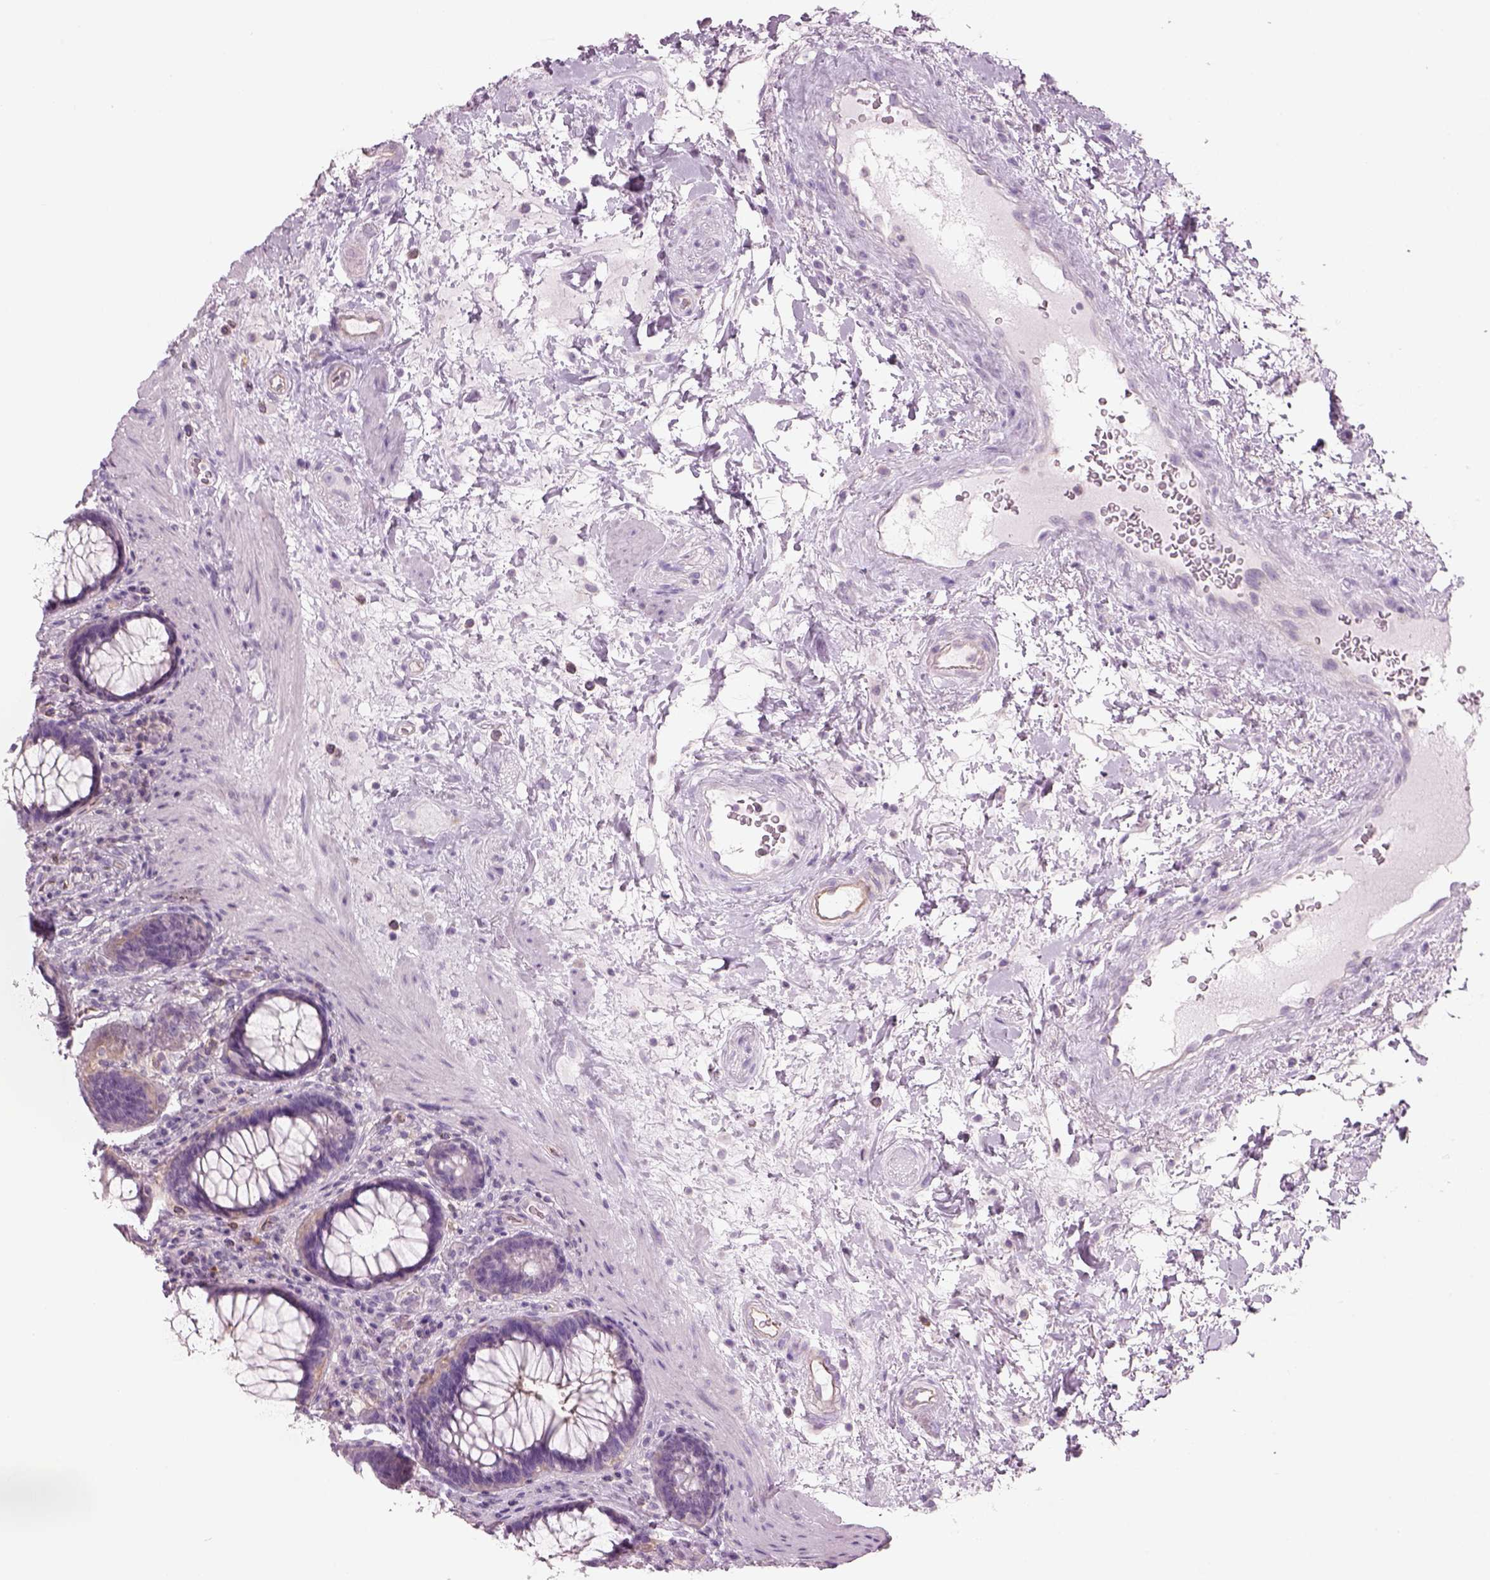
{"staining": {"intensity": "negative", "quantity": "none", "location": "none"}, "tissue": "rectum", "cell_type": "Glandular cells", "image_type": "normal", "snomed": [{"axis": "morphology", "description": "Normal tissue, NOS"}, {"axis": "topography", "description": "Rectum"}], "caption": "IHC of normal human rectum demonstrates no positivity in glandular cells.", "gene": "SLC1A7", "patient": {"sex": "male", "age": 72}}